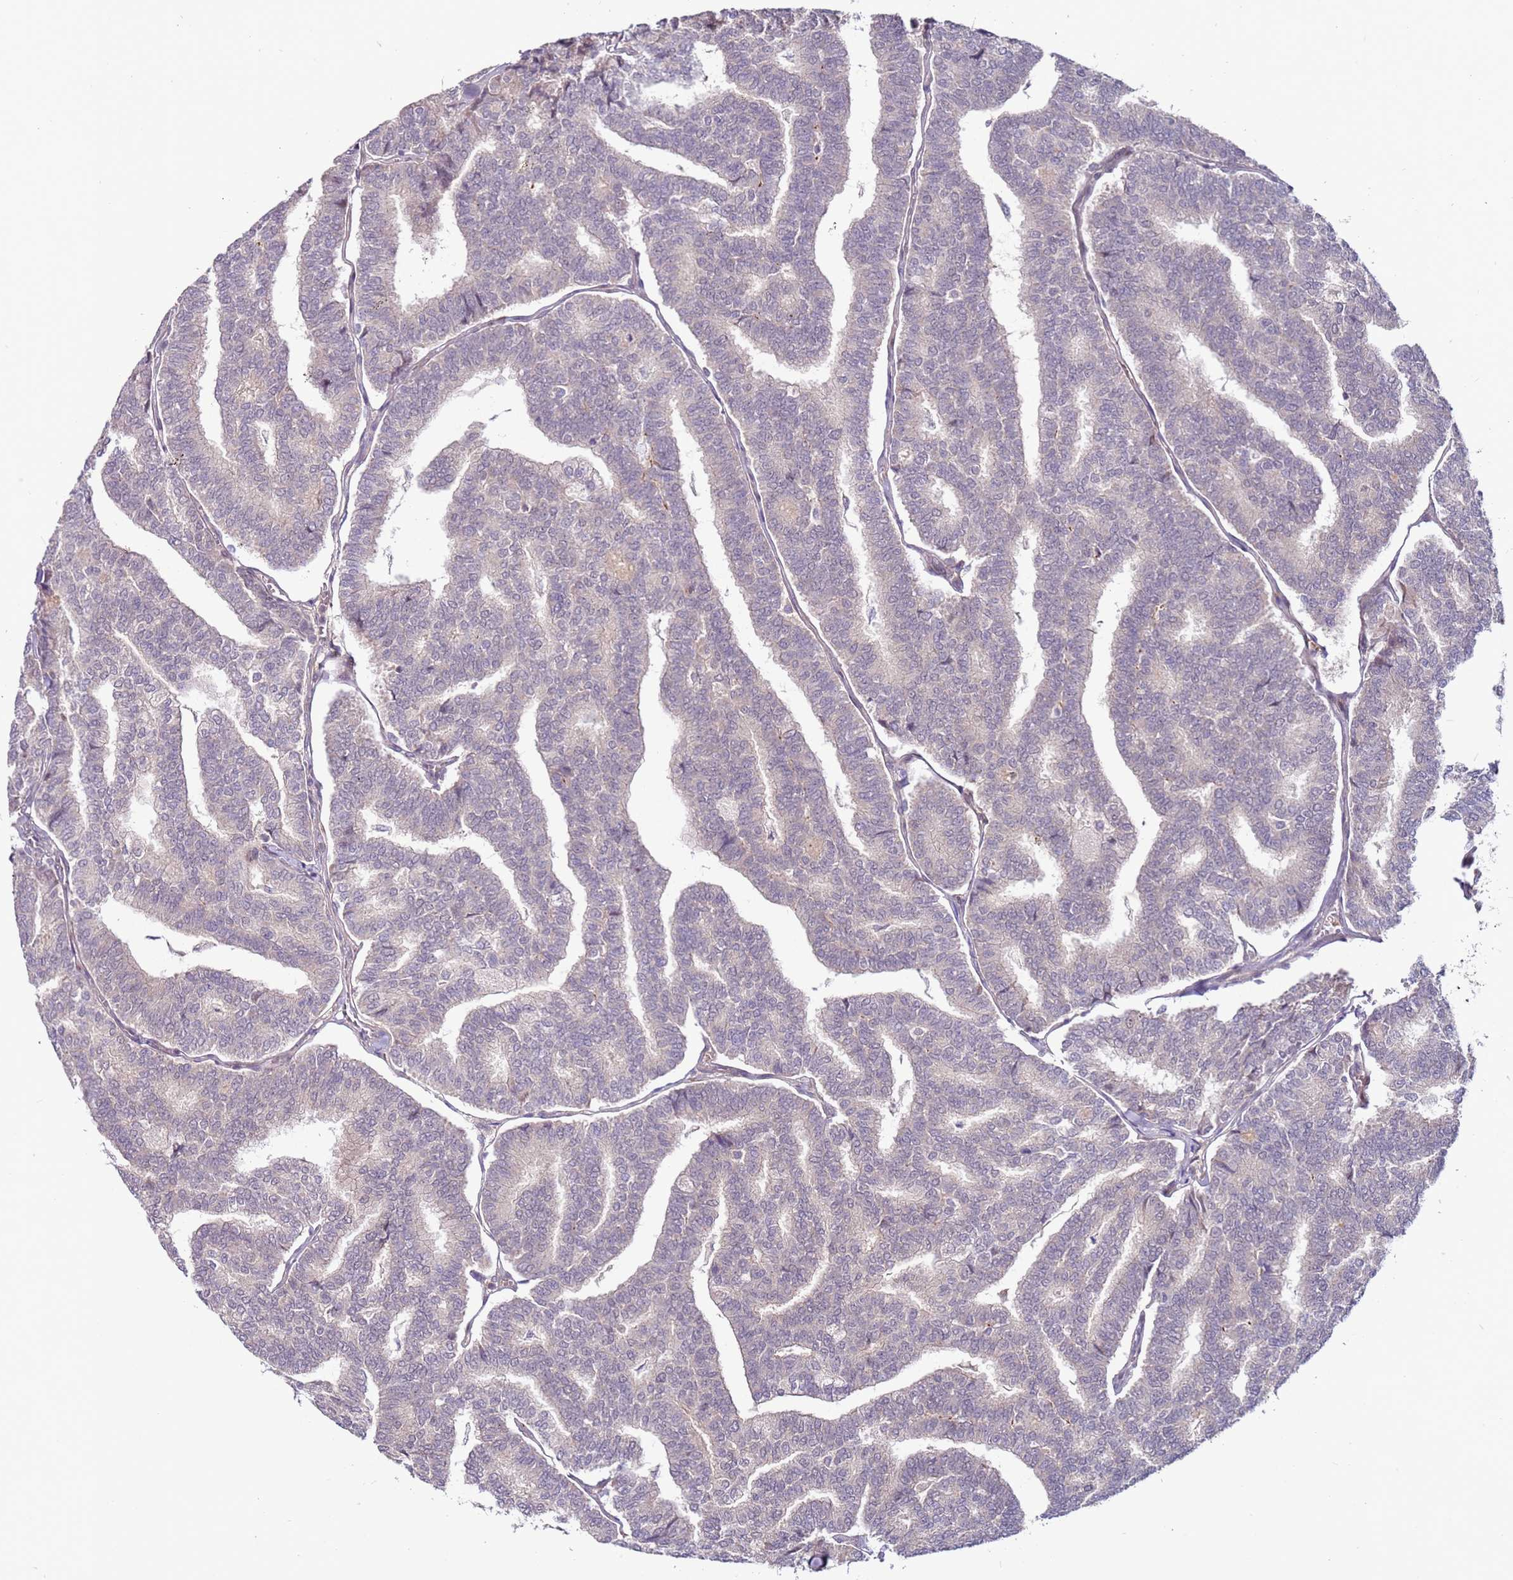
{"staining": {"intensity": "negative", "quantity": "none", "location": "none"}, "tissue": "thyroid cancer", "cell_type": "Tumor cells", "image_type": "cancer", "snomed": [{"axis": "morphology", "description": "Papillary adenocarcinoma, NOS"}, {"axis": "topography", "description": "Thyroid gland"}], "caption": "Immunohistochemistry histopathology image of neoplastic tissue: human thyroid cancer (papillary adenocarcinoma) stained with DAB (3,3'-diaminobenzidine) demonstrates no significant protein expression in tumor cells.", "gene": "MTG2", "patient": {"sex": "female", "age": 35}}